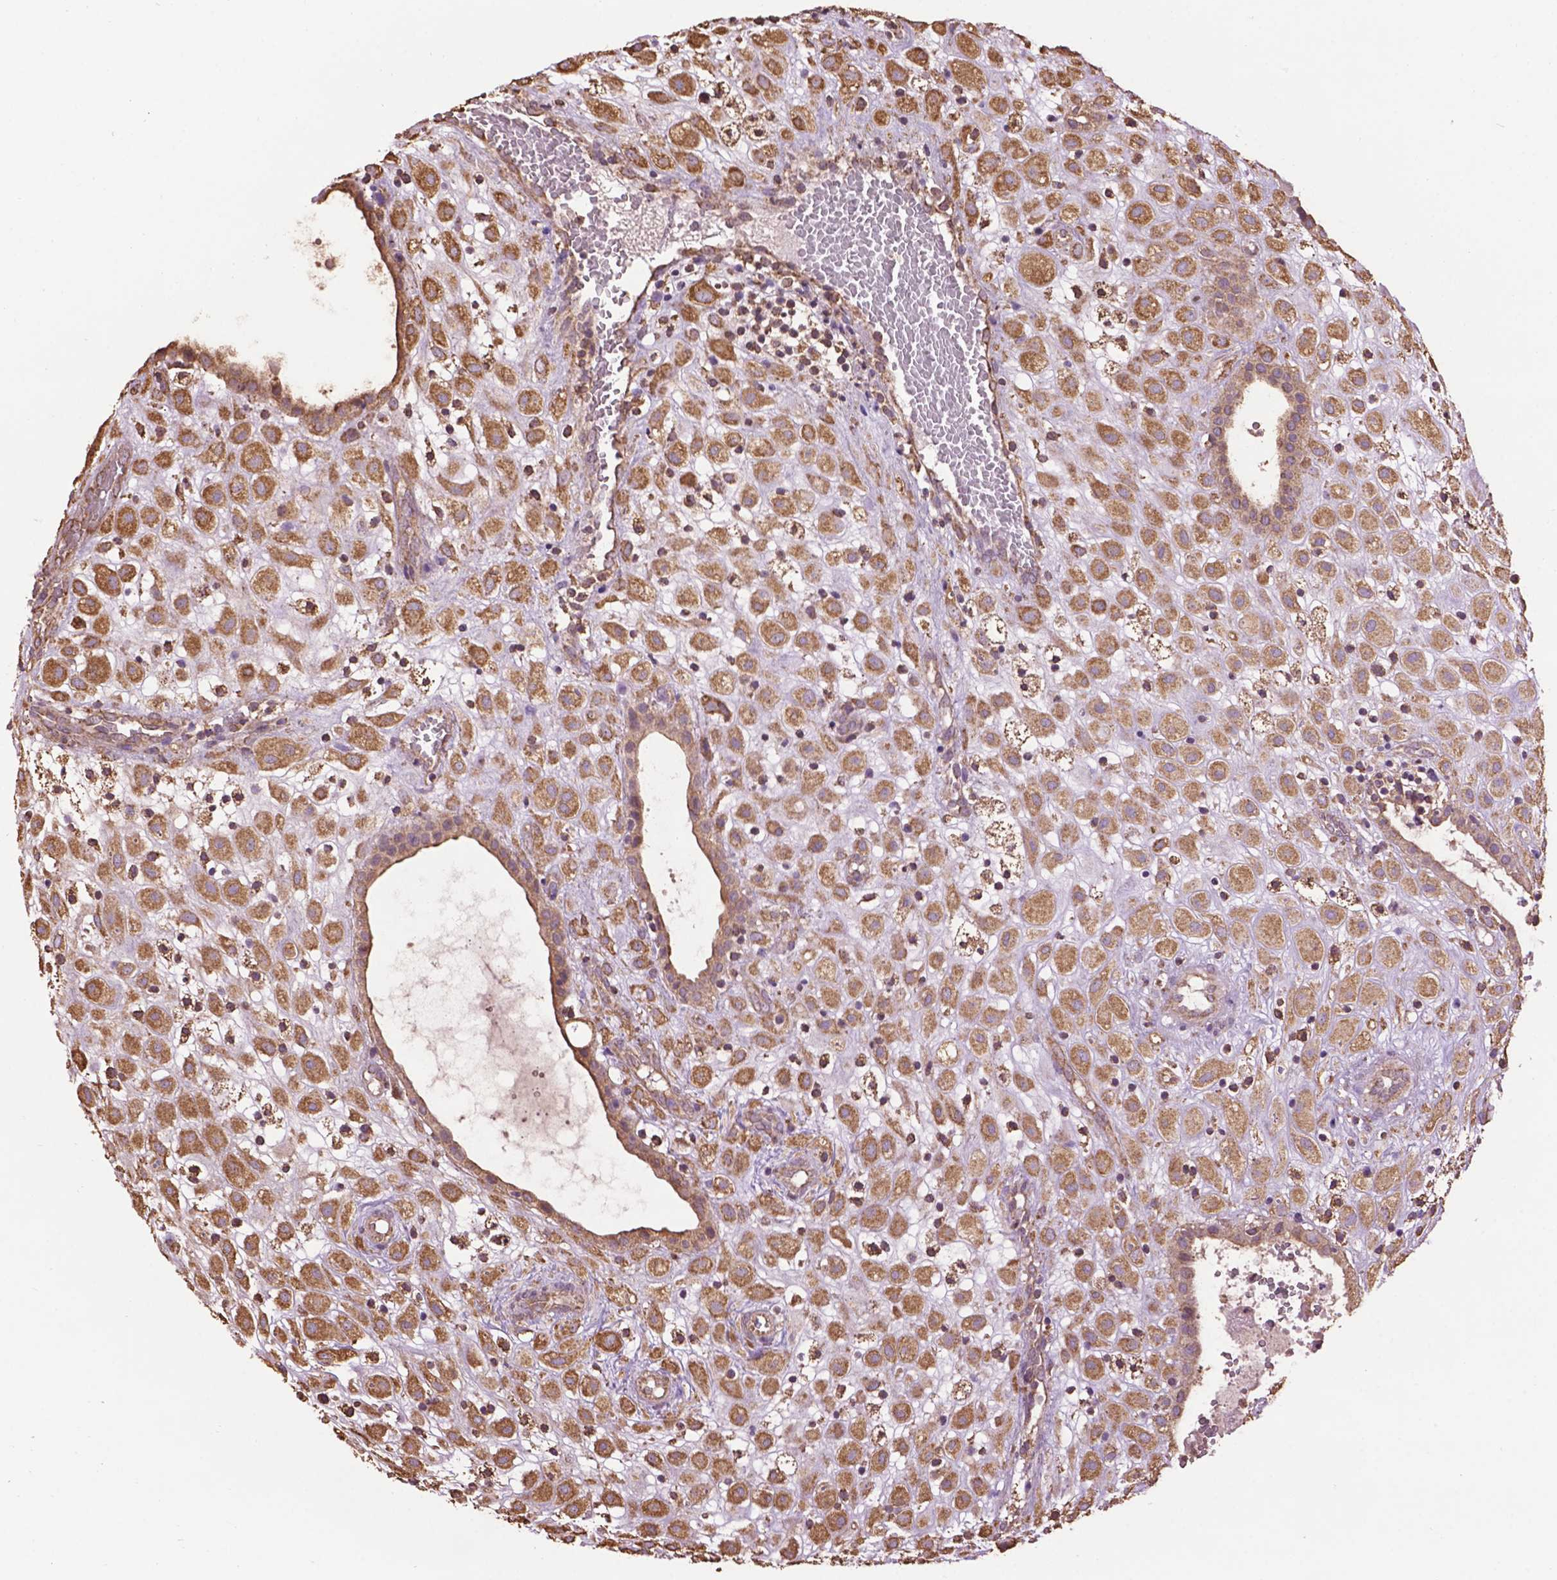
{"staining": {"intensity": "moderate", "quantity": ">75%", "location": "cytoplasmic/membranous"}, "tissue": "placenta", "cell_type": "Decidual cells", "image_type": "normal", "snomed": [{"axis": "morphology", "description": "Normal tissue, NOS"}, {"axis": "topography", "description": "Placenta"}], "caption": "Brown immunohistochemical staining in unremarkable placenta shows moderate cytoplasmic/membranous expression in about >75% of decidual cells.", "gene": "PPP2R5E", "patient": {"sex": "female", "age": 24}}